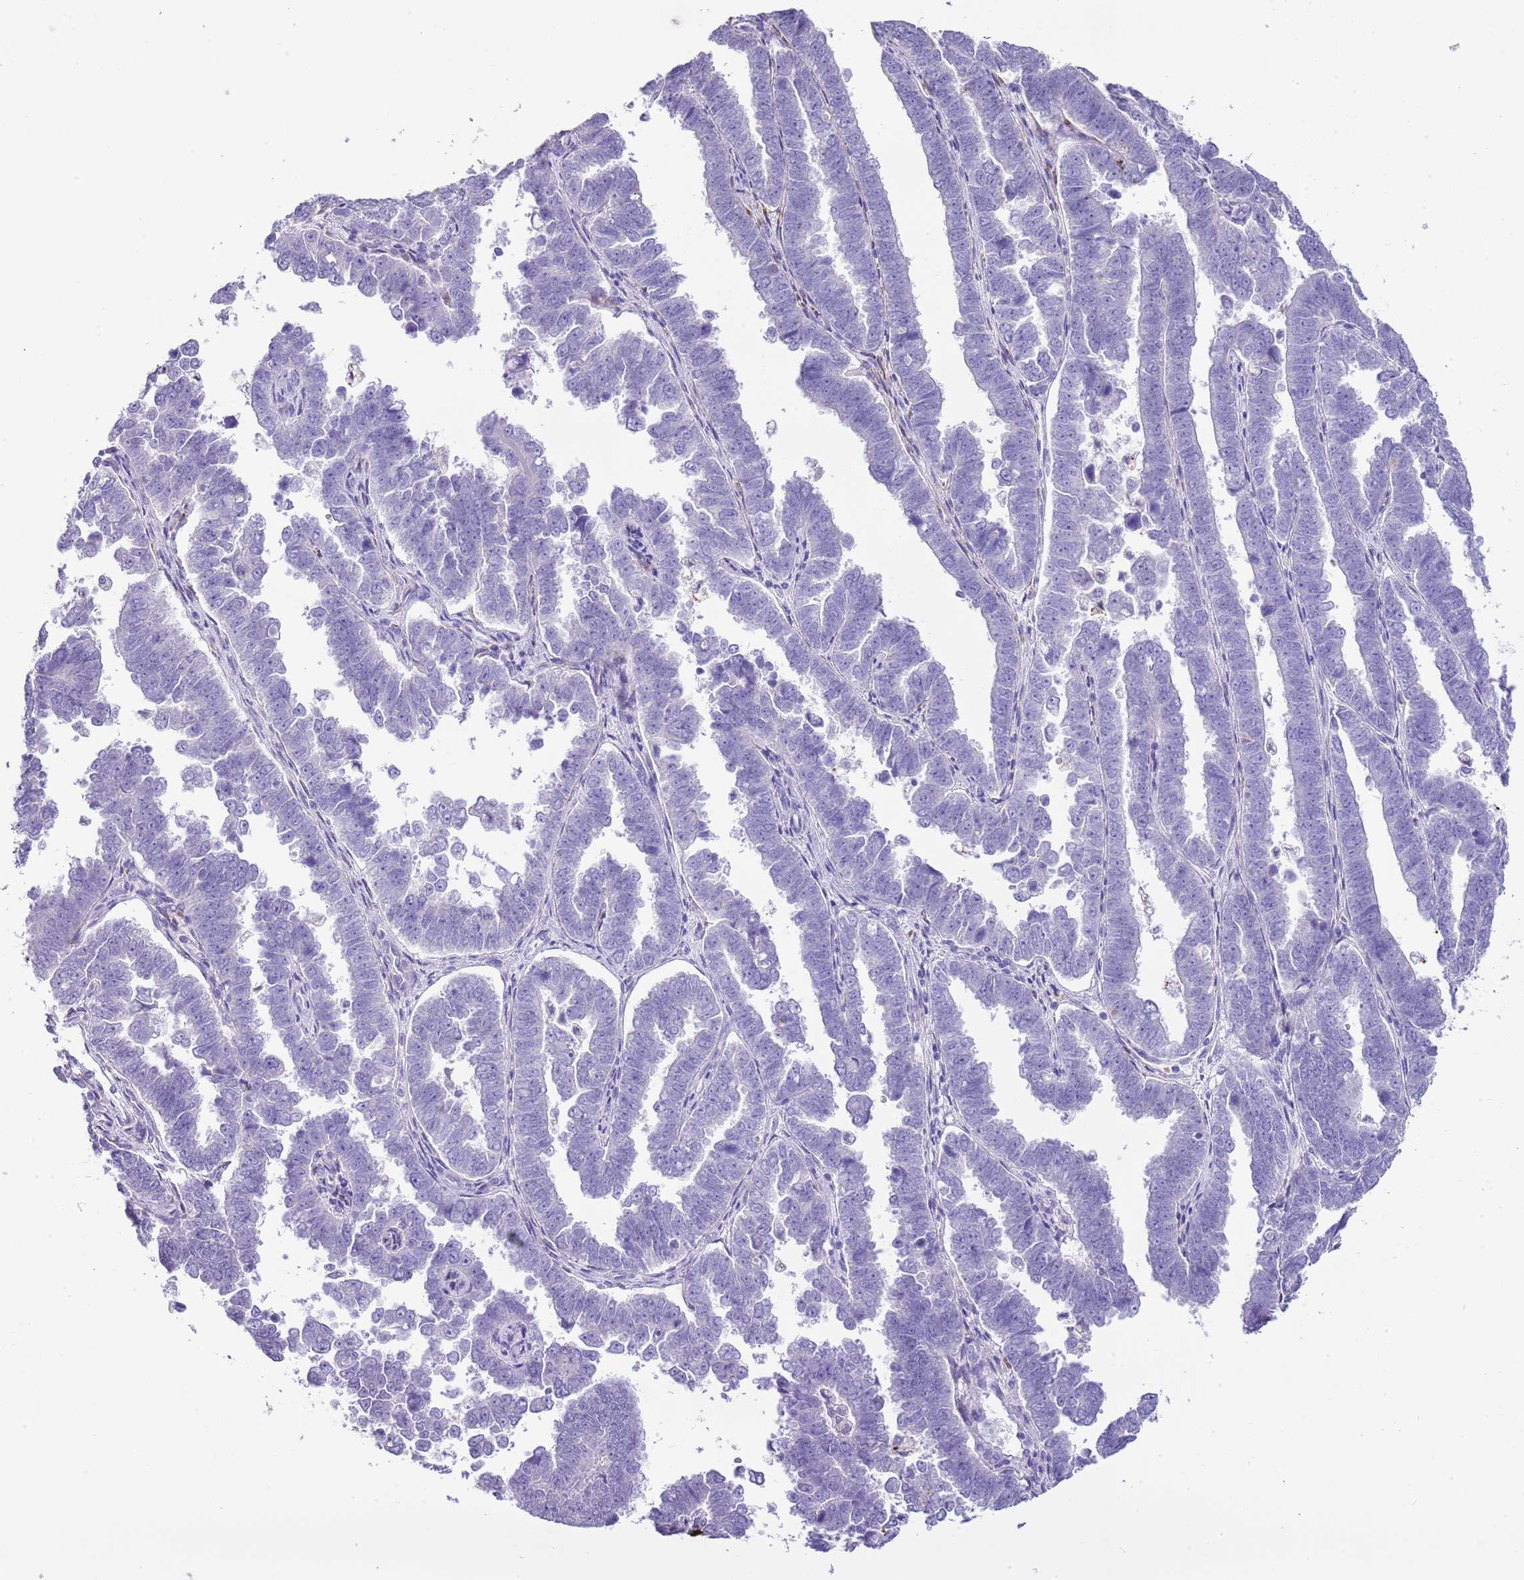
{"staining": {"intensity": "negative", "quantity": "none", "location": "none"}, "tissue": "endometrial cancer", "cell_type": "Tumor cells", "image_type": "cancer", "snomed": [{"axis": "morphology", "description": "Adenocarcinoma, NOS"}, {"axis": "topography", "description": "Endometrium"}], "caption": "Tumor cells are negative for protein expression in human endometrial adenocarcinoma.", "gene": "OR2Z1", "patient": {"sex": "female", "age": 75}}